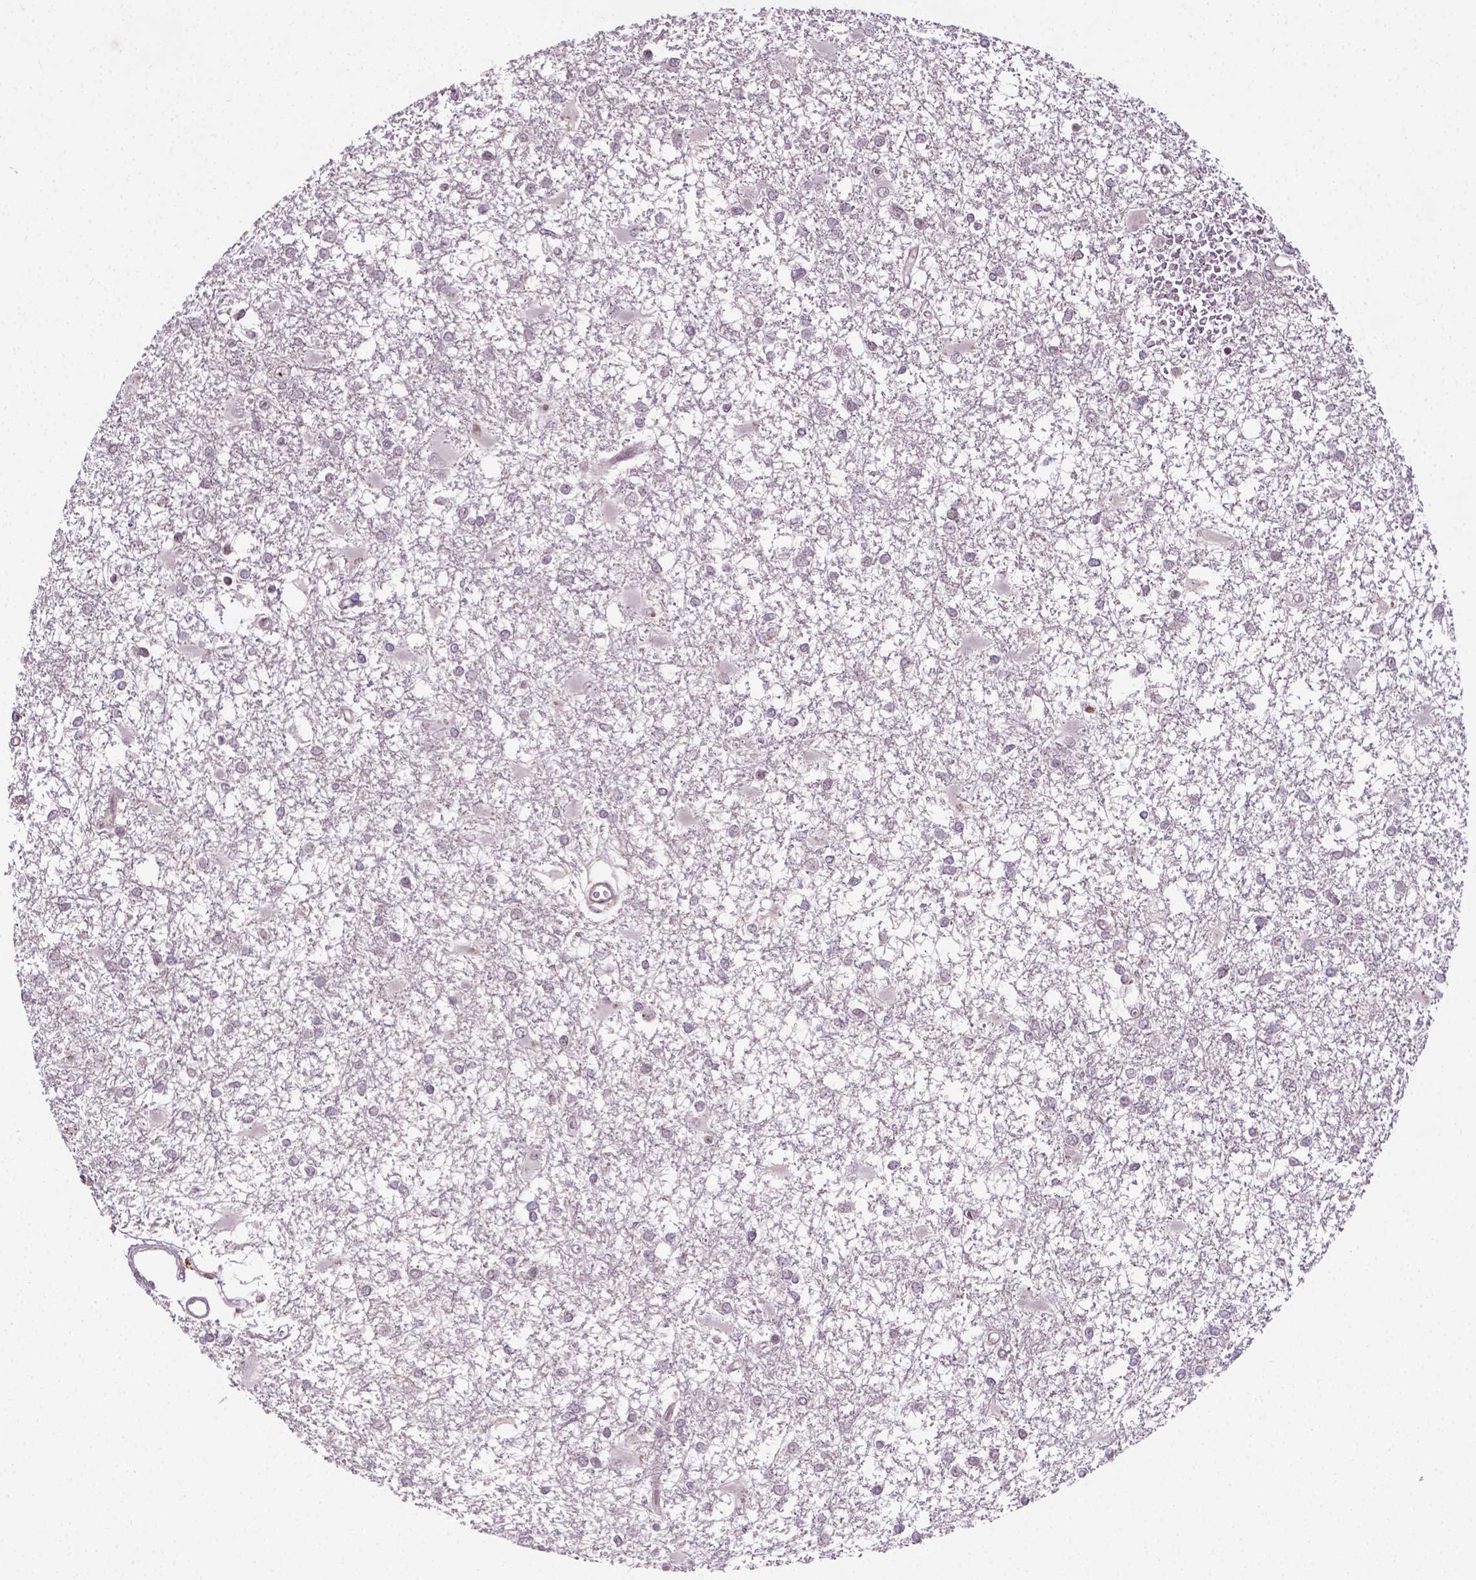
{"staining": {"intensity": "negative", "quantity": "none", "location": "none"}, "tissue": "glioma", "cell_type": "Tumor cells", "image_type": "cancer", "snomed": [{"axis": "morphology", "description": "Glioma, malignant, High grade"}, {"axis": "topography", "description": "Cerebral cortex"}], "caption": "Immunohistochemistry (IHC) of glioma shows no staining in tumor cells. The staining was performed using DAB to visualize the protein expression in brown, while the nuclei were stained in blue with hematoxylin (Magnification: 20x).", "gene": "ANKRD54", "patient": {"sex": "male", "age": 79}}